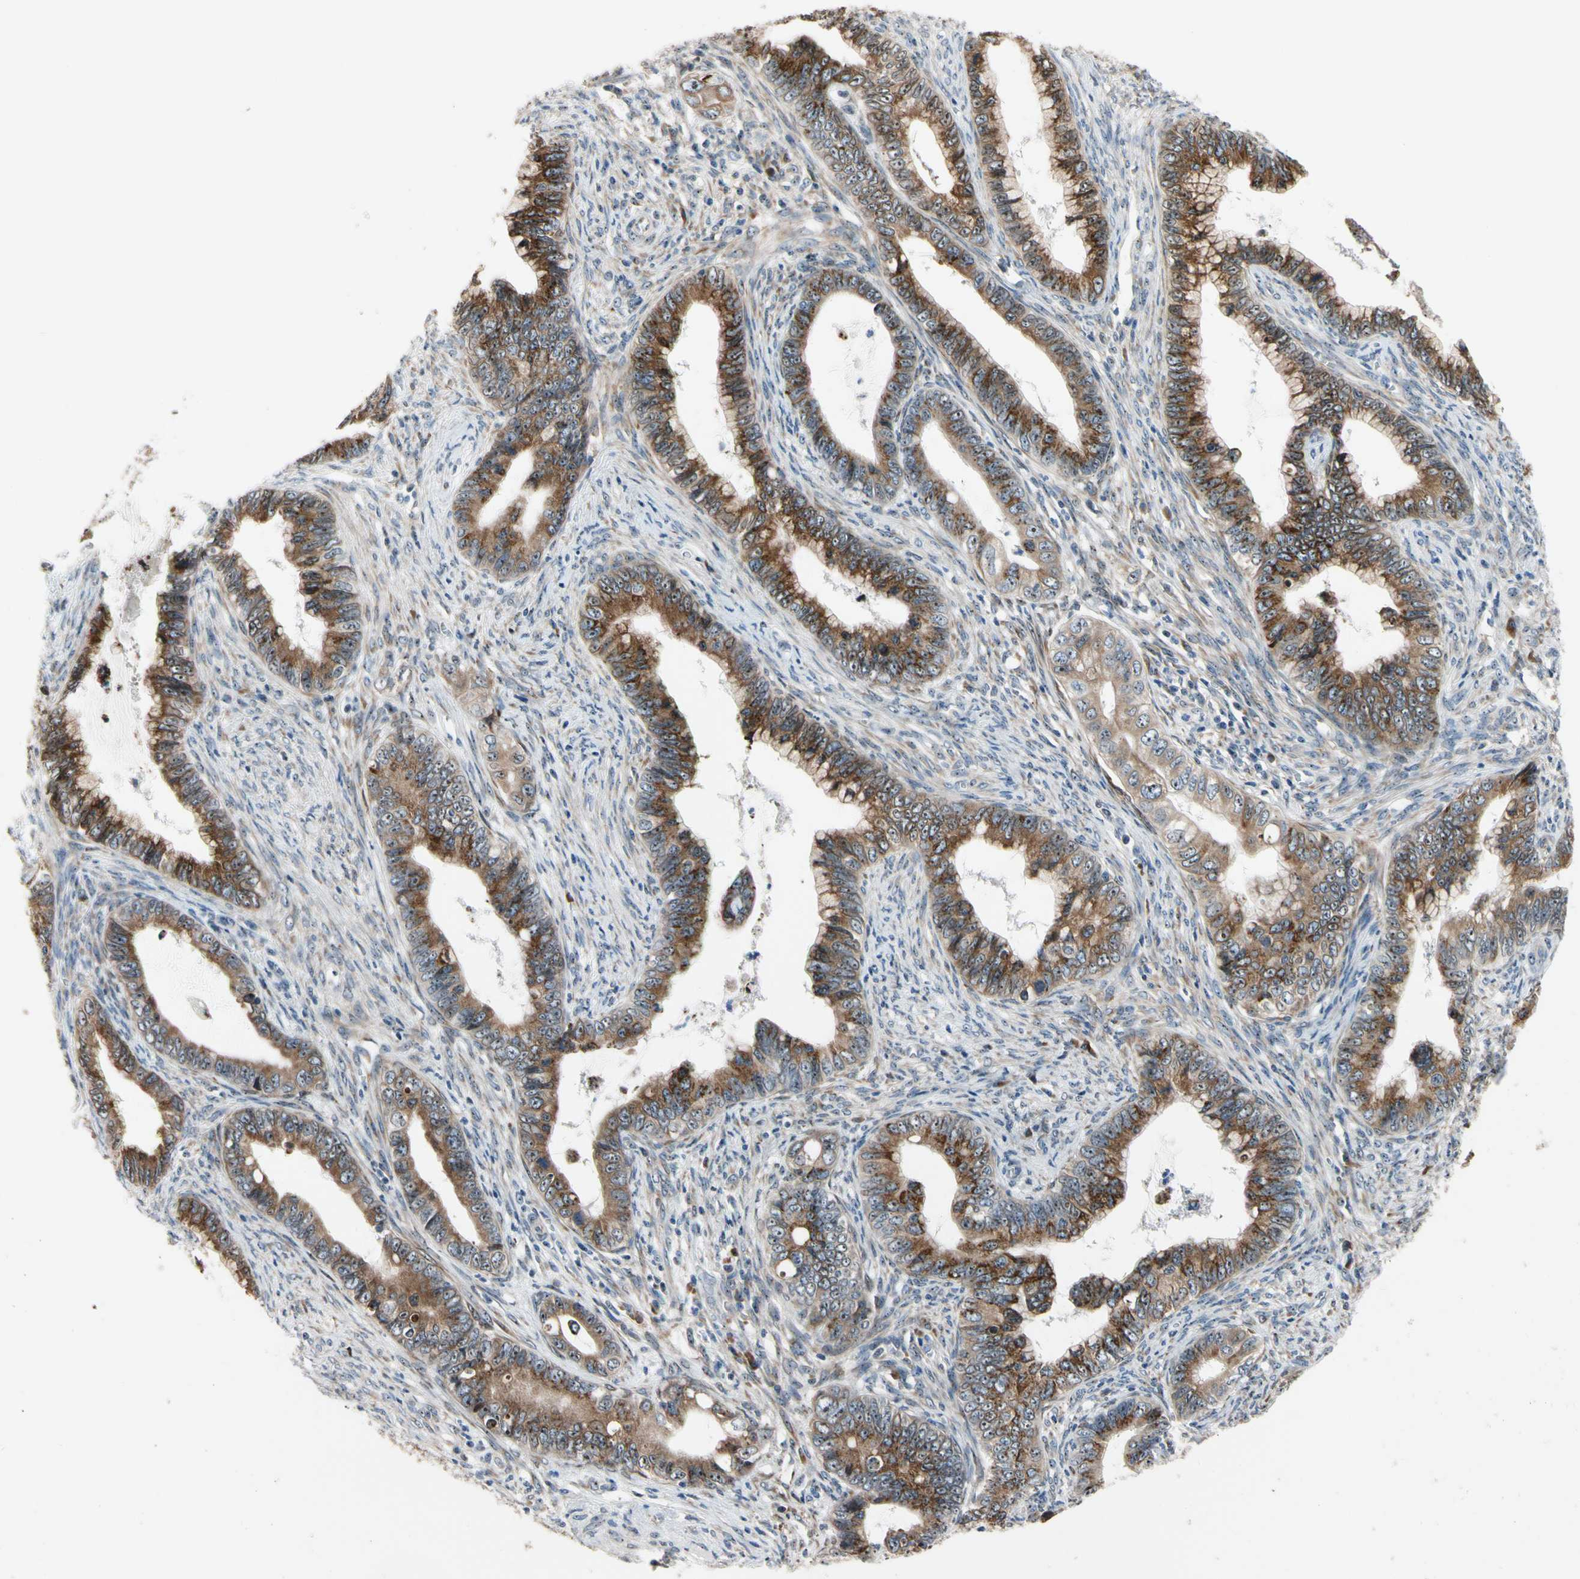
{"staining": {"intensity": "moderate", "quantity": ">75%", "location": "cytoplasmic/membranous"}, "tissue": "cervical cancer", "cell_type": "Tumor cells", "image_type": "cancer", "snomed": [{"axis": "morphology", "description": "Adenocarcinoma, NOS"}, {"axis": "topography", "description": "Cervix"}], "caption": "A histopathology image showing moderate cytoplasmic/membranous positivity in approximately >75% of tumor cells in adenocarcinoma (cervical), as visualized by brown immunohistochemical staining.", "gene": "TMED7", "patient": {"sex": "female", "age": 44}}